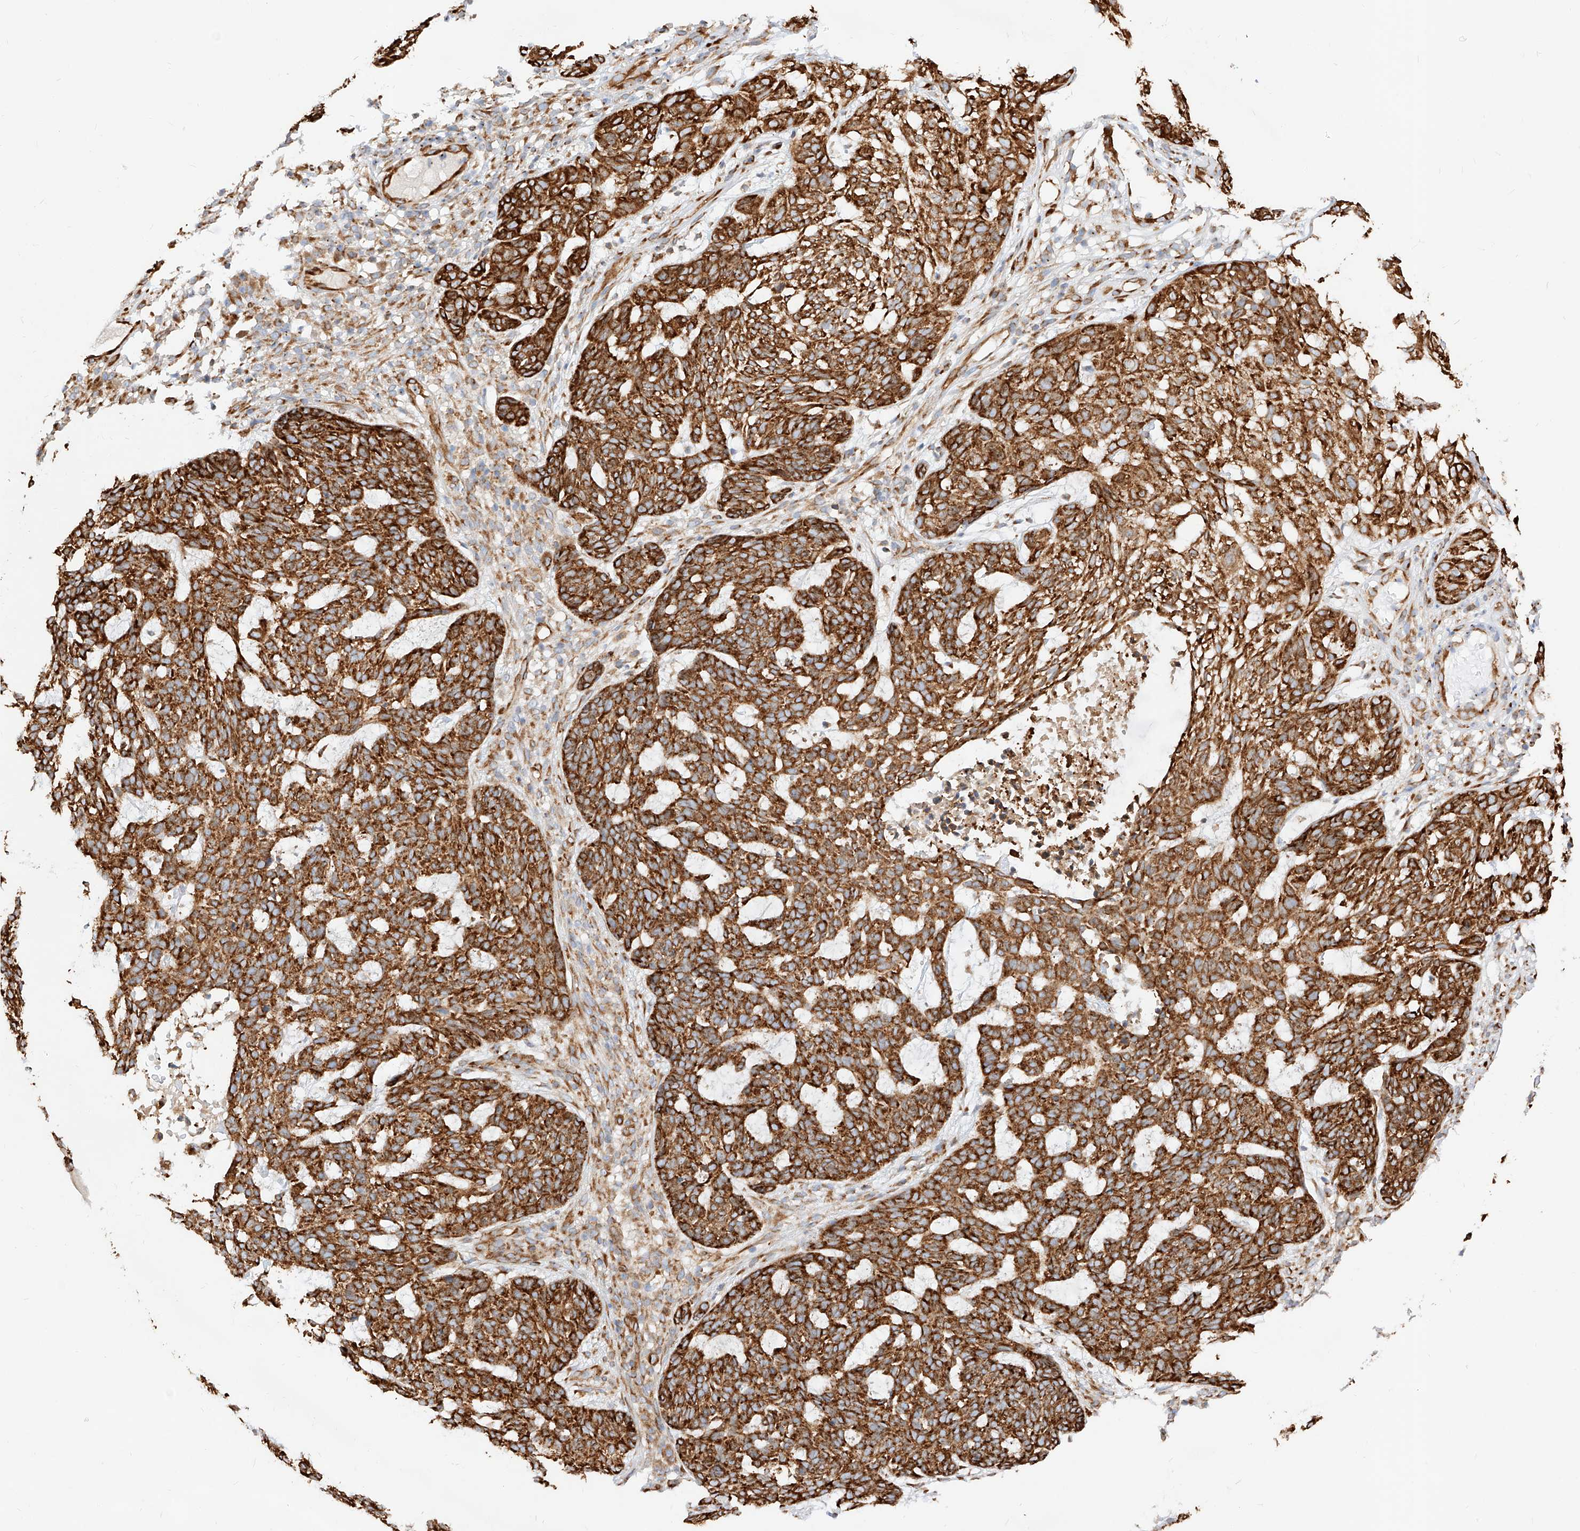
{"staining": {"intensity": "strong", "quantity": ">75%", "location": "cytoplasmic/membranous"}, "tissue": "skin cancer", "cell_type": "Tumor cells", "image_type": "cancer", "snomed": [{"axis": "morphology", "description": "Basal cell carcinoma"}, {"axis": "topography", "description": "Skin"}], "caption": "Immunohistochemical staining of human skin cancer (basal cell carcinoma) demonstrates high levels of strong cytoplasmic/membranous staining in approximately >75% of tumor cells. The staining was performed using DAB (3,3'-diaminobenzidine) to visualize the protein expression in brown, while the nuclei were stained in blue with hematoxylin (Magnification: 20x).", "gene": "CSGALNACT2", "patient": {"sex": "male", "age": 85}}